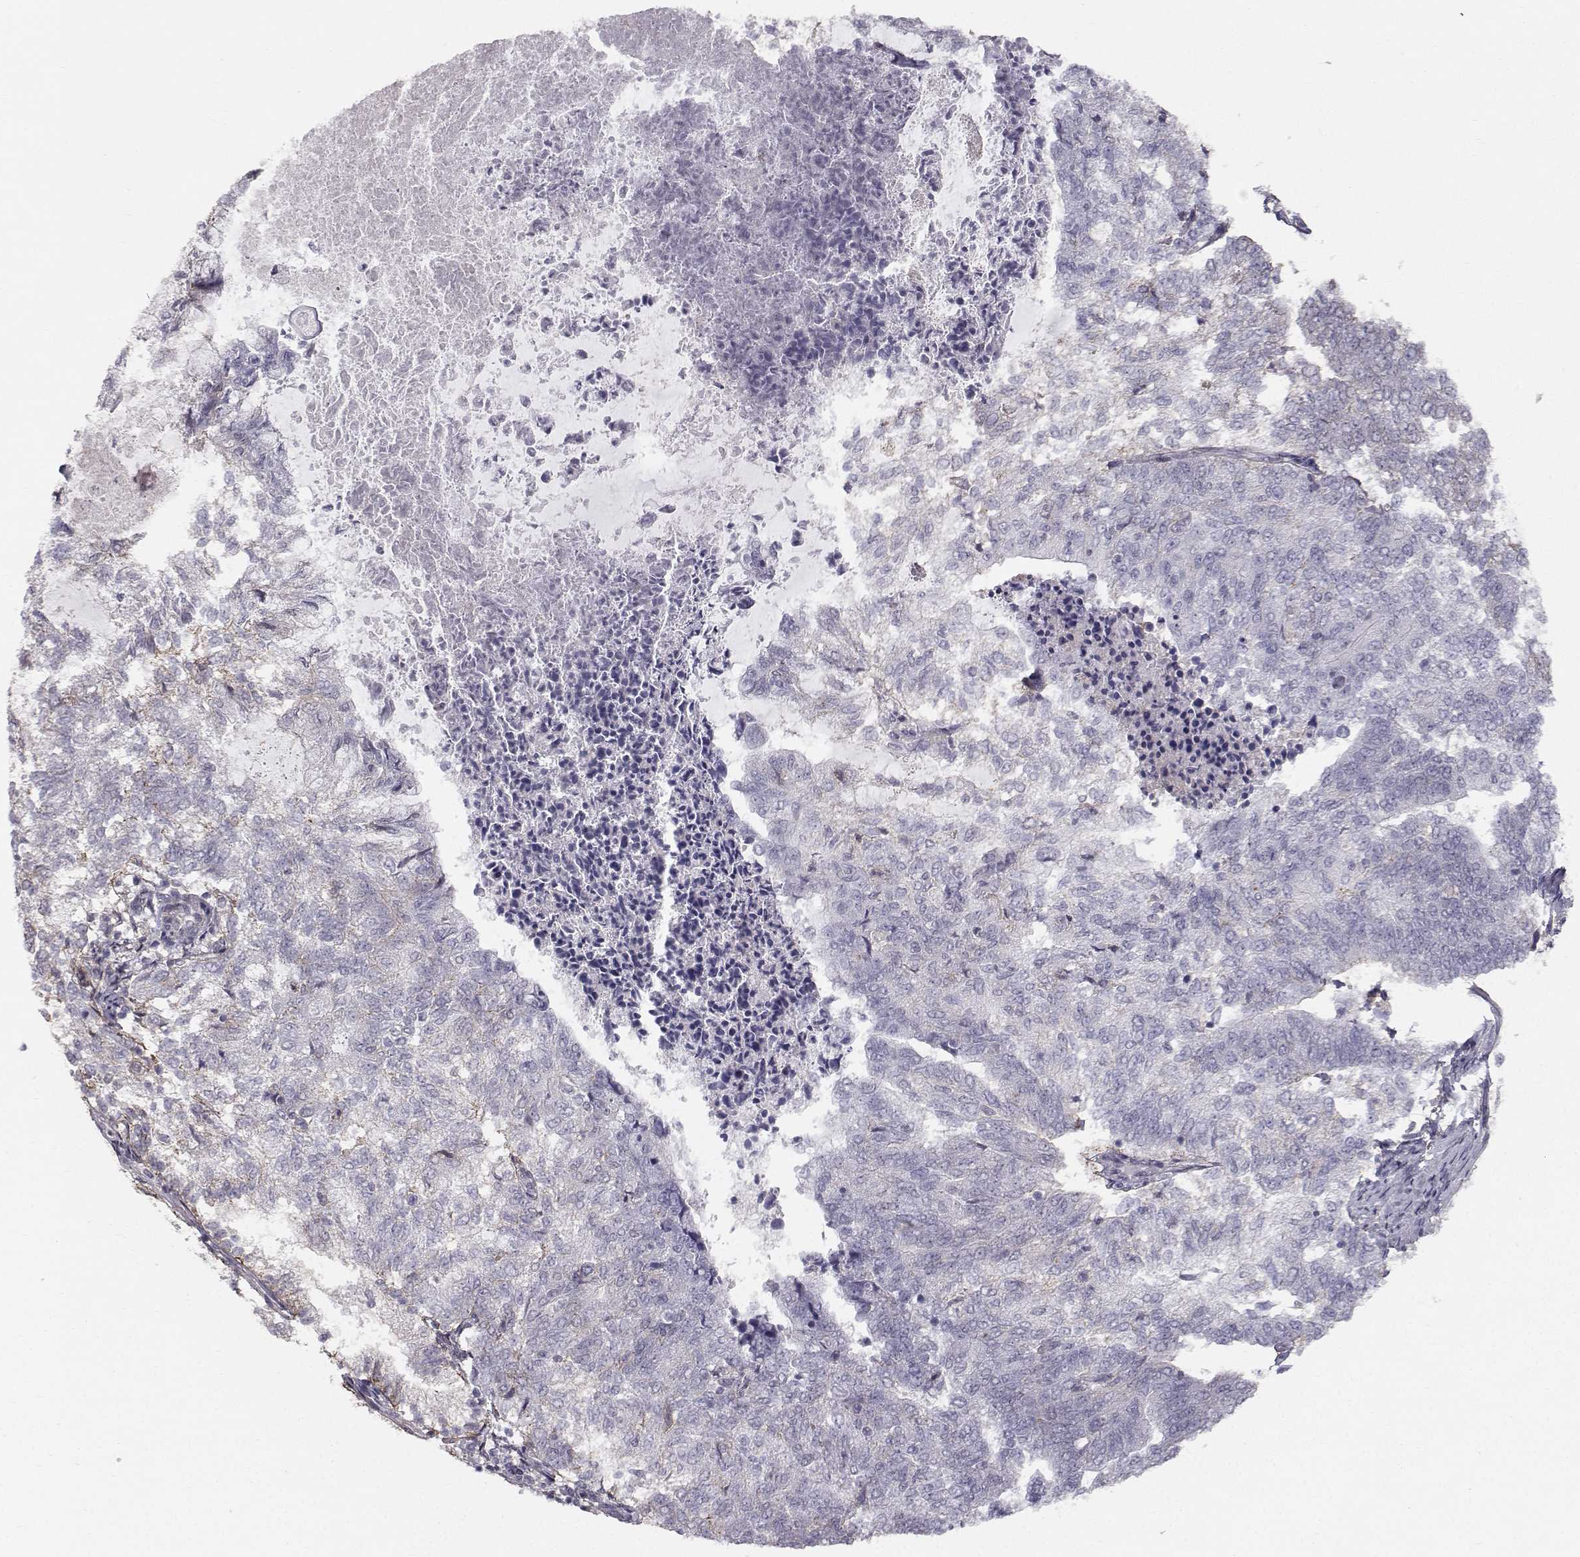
{"staining": {"intensity": "moderate", "quantity": "<25%", "location": "cytoplasmic/membranous"}, "tissue": "endometrial cancer", "cell_type": "Tumor cells", "image_type": "cancer", "snomed": [{"axis": "morphology", "description": "Adenocarcinoma, NOS"}, {"axis": "topography", "description": "Endometrium"}], "caption": "A brown stain labels moderate cytoplasmic/membranous staining of a protein in human endometrial cancer (adenocarcinoma) tumor cells.", "gene": "SPDYE4", "patient": {"sex": "female", "age": 65}}